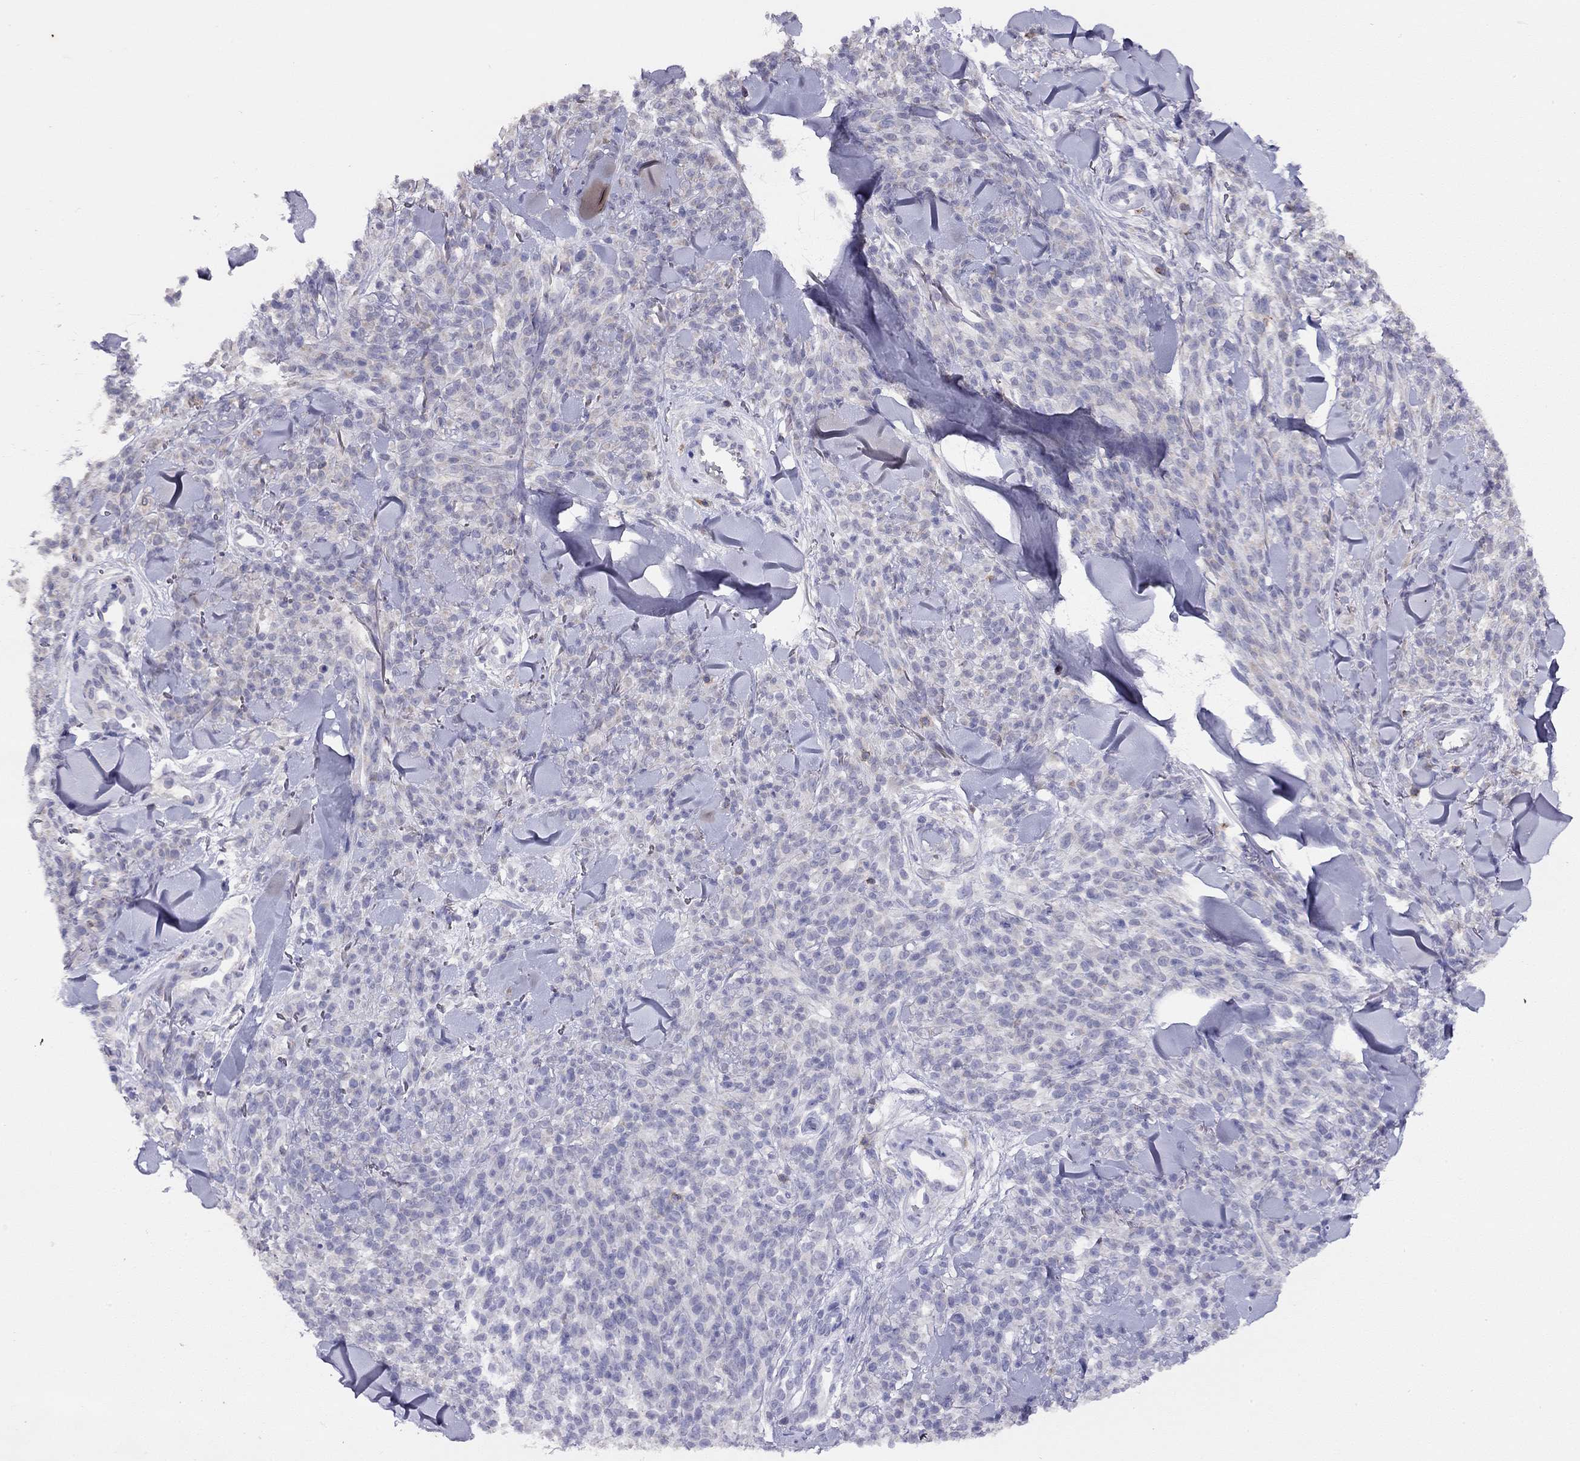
{"staining": {"intensity": "negative", "quantity": "none", "location": "none"}, "tissue": "melanoma", "cell_type": "Tumor cells", "image_type": "cancer", "snomed": [{"axis": "morphology", "description": "Malignant melanoma, NOS"}, {"axis": "topography", "description": "Skin"}, {"axis": "topography", "description": "Skin of trunk"}], "caption": "Immunohistochemical staining of melanoma exhibits no significant expression in tumor cells. The staining is performed using DAB brown chromogen with nuclei counter-stained in using hematoxylin.", "gene": "CITED1", "patient": {"sex": "male", "age": 74}}